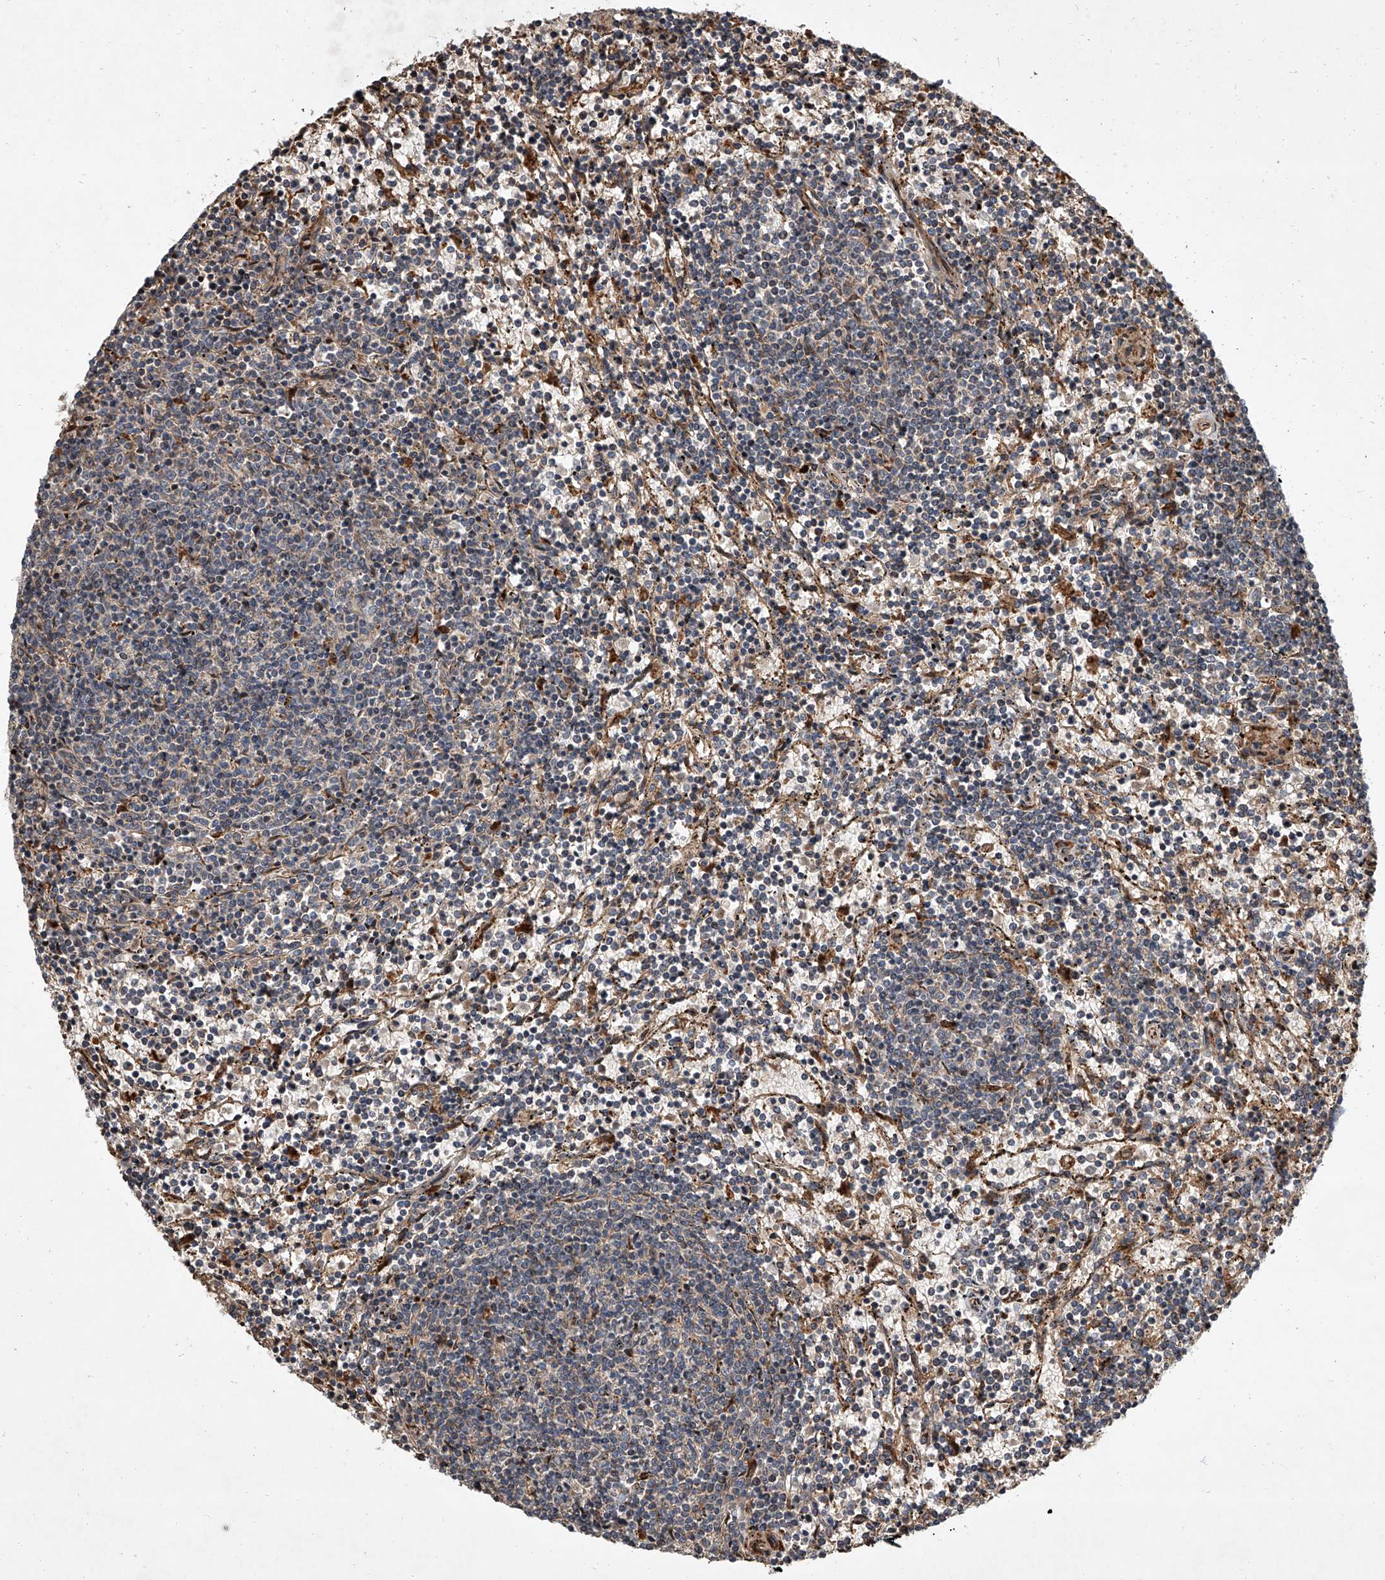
{"staining": {"intensity": "weak", "quantity": "<25%", "location": "cytoplasmic/membranous"}, "tissue": "lymphoma", "cell_type": "Tumor cells", "image_type": "cancer", "snomed": [{"axis": "morphology", "description": "Malignant lymphoma, non-Hodgkin's type, Low grade"}, {"axis": "topography", "description": "Spleen"}], "caption": "Immunohistochemistry of malignant lymphoma, non-Hodgkin's type (low-grade) displays no positivity in tumor cells.", "gene": "EVA1C", "patient": {"sex": "female", "age": 50}}